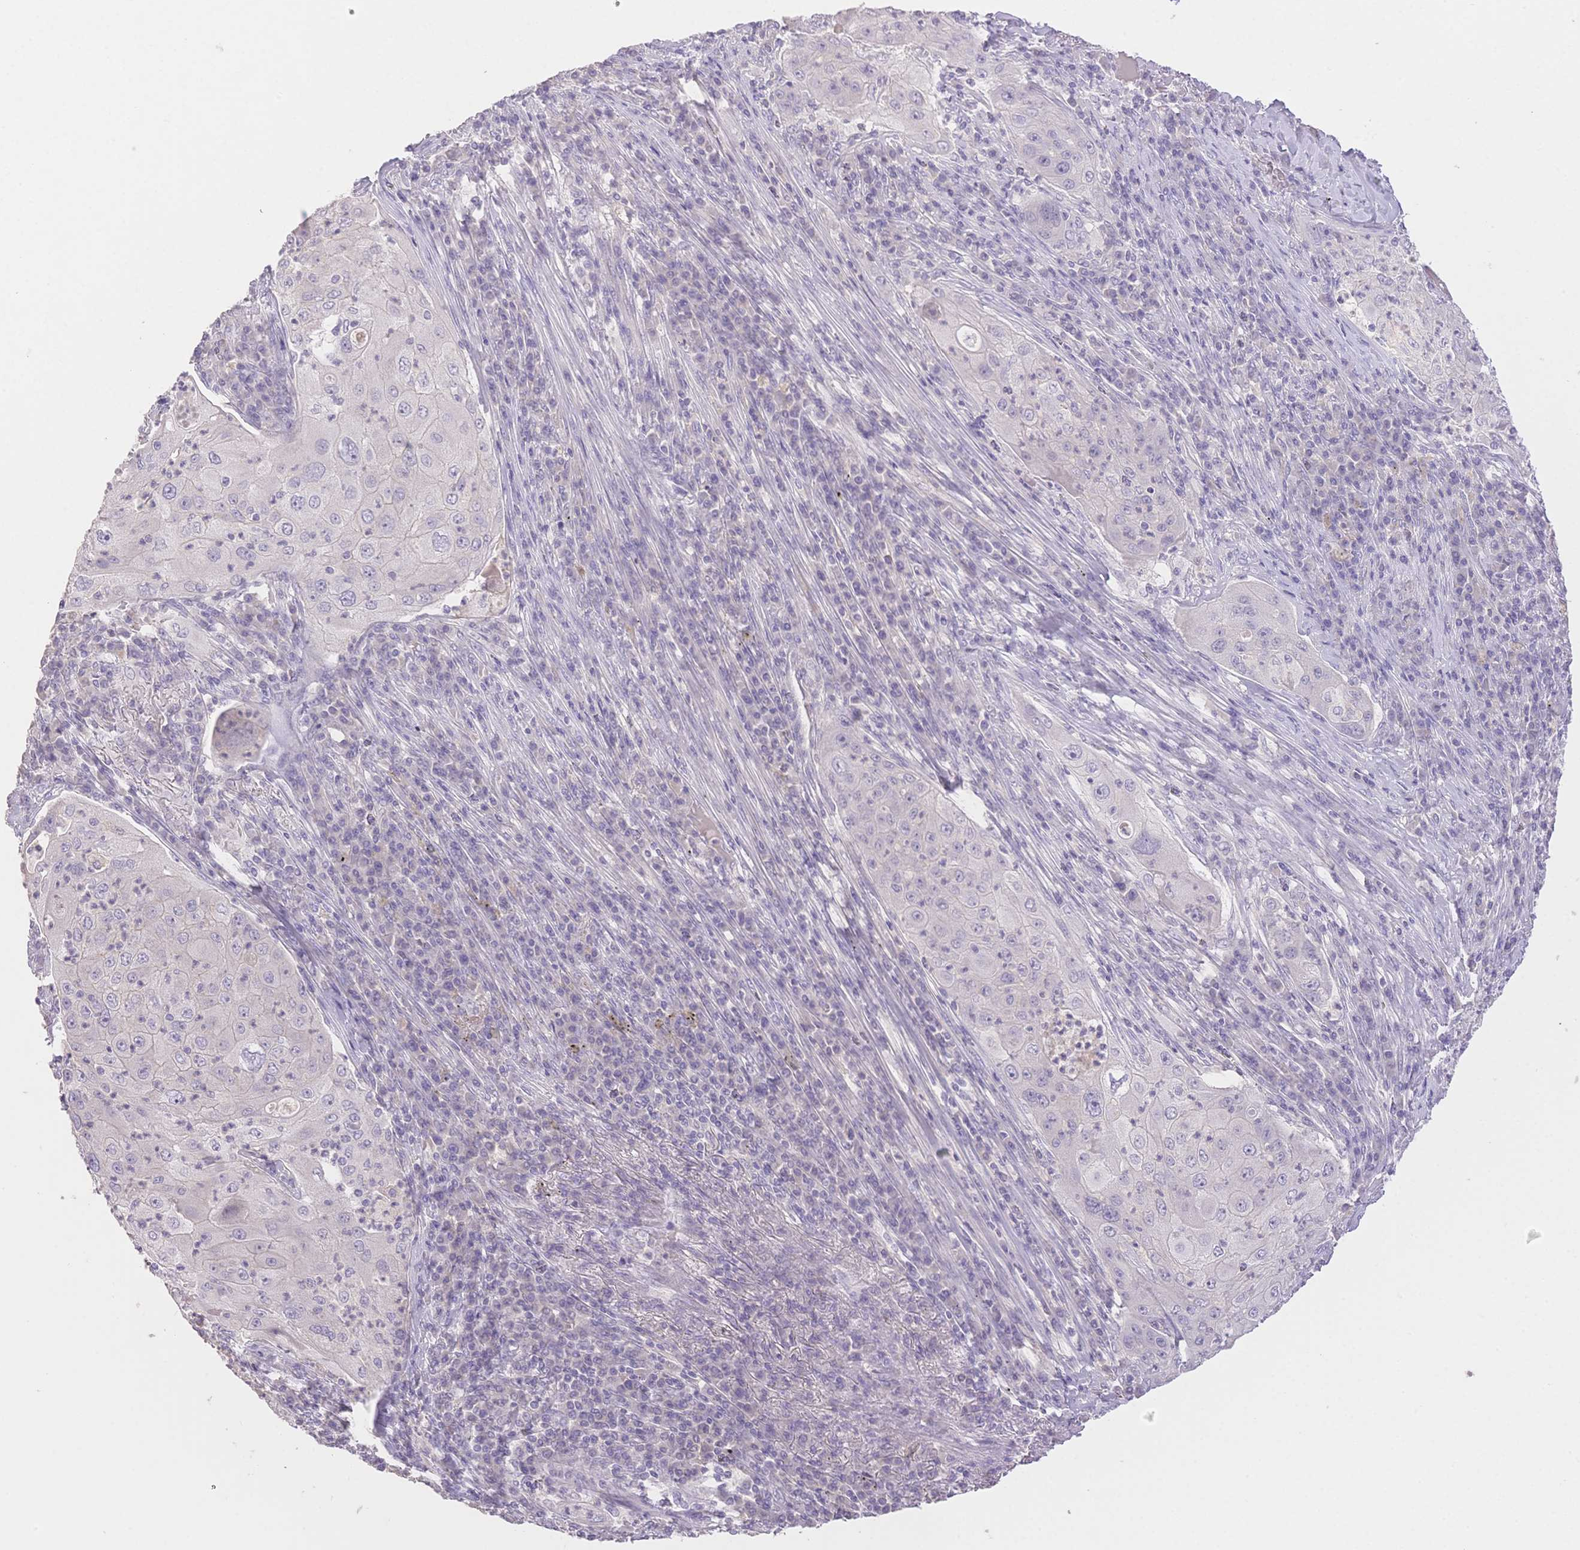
{"staining": {"intensity": "negative", "quantity": "none", "location": "none"}, "tissue": "lung cancer", "cell_type": "Tumor cells", "image_type": "cancer", "snomed": [{"axis": "morphology", "description": "Squamous cell carcinoma, NOS"}, {"axis": "topography", "description": "Lung"}], "caption": "Lung cancer stained for a protein using IHC reveals no expression tumor cells.", "gene": "SUV39H2", "patient": {"sex": "female", "age": 59}}